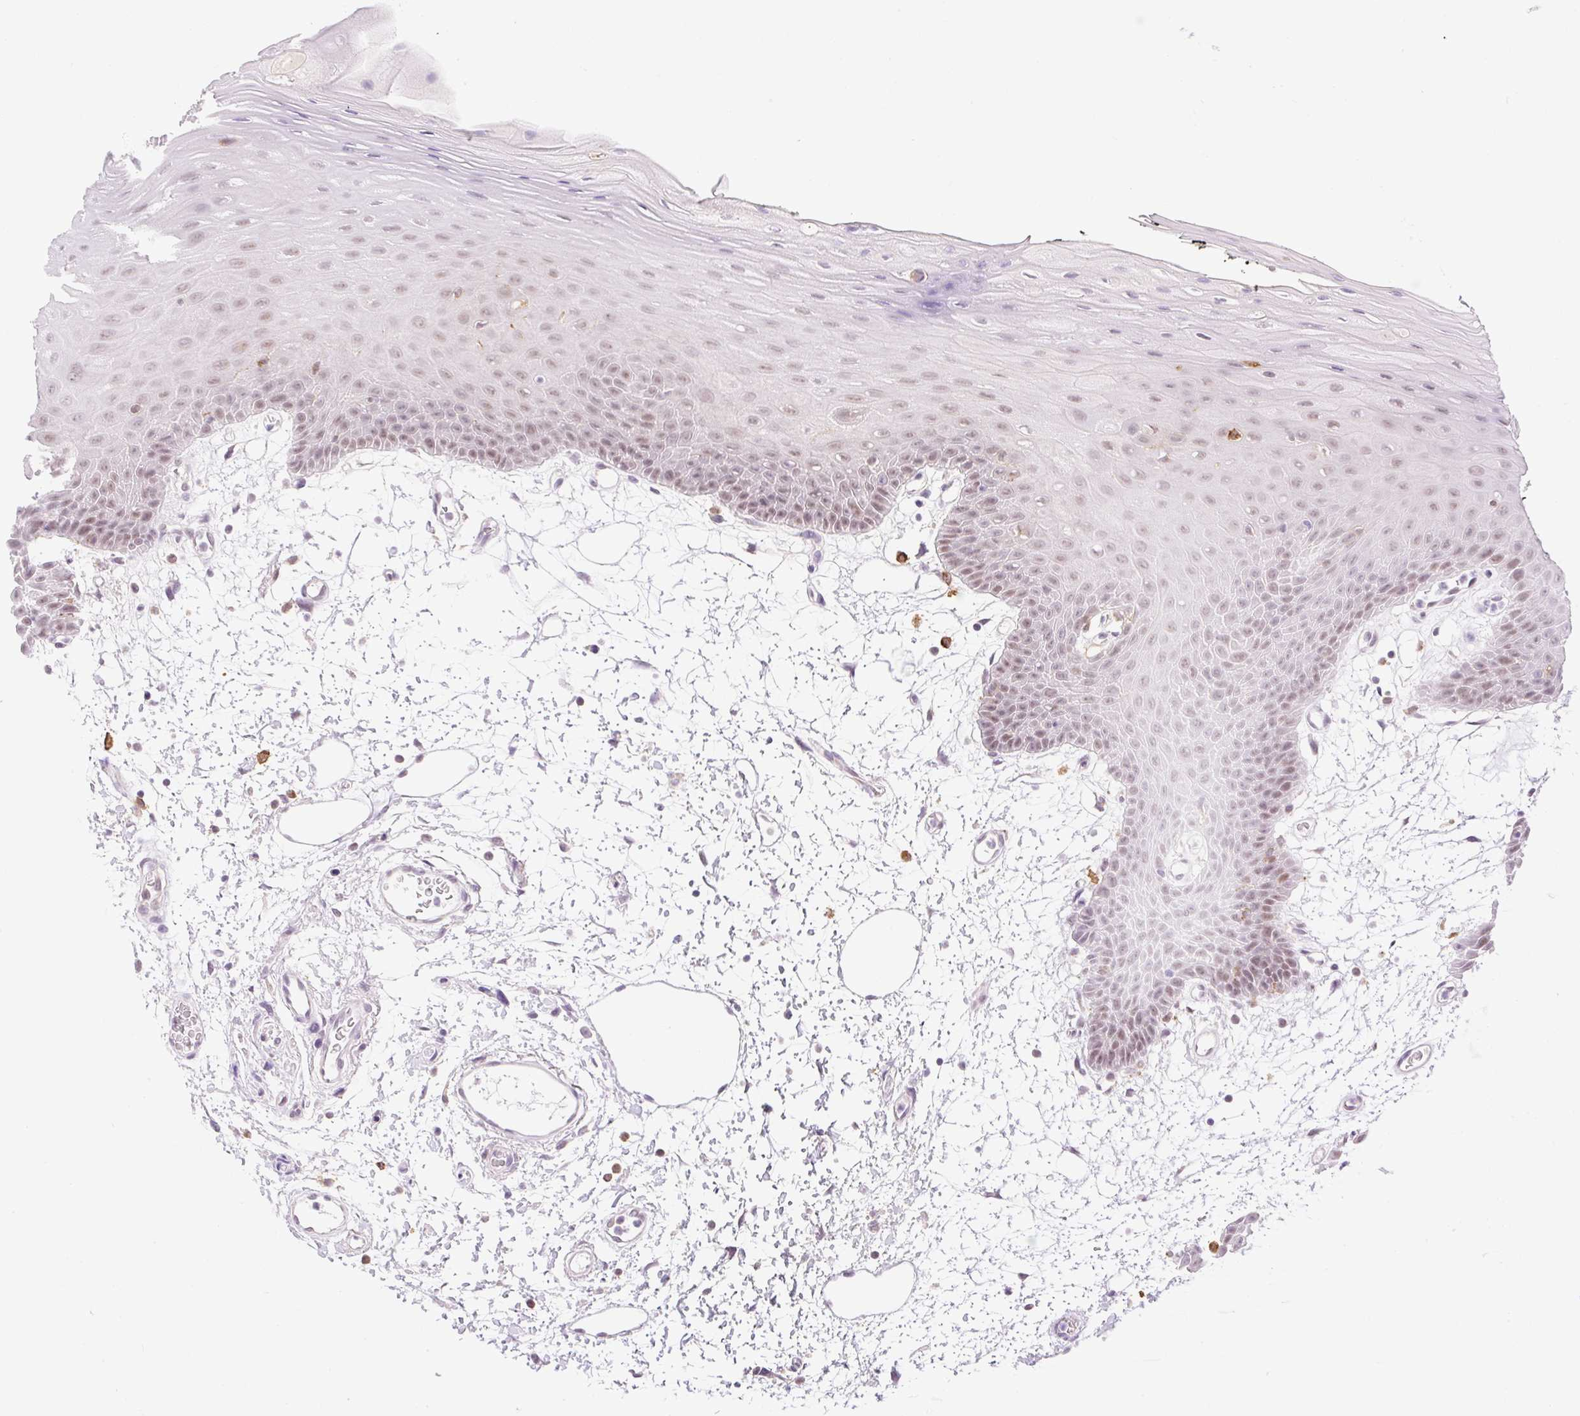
{"staining": {"intensity": "moderate", "quantity": ">75%", "location": "nuclear"}, "tissue": "oral mucosa", "cell_type": "Squamous epithelial cells", "image_type": "normal", "snomed": [{"axis": "morphology", "description": "Normal tissue, NOS"}, {"axis": "topography", "description": "Oral tissue"}], "caption": "IHC micrograph of normal oral mucosa: human oral mucosa stained using immunohistochemistry shows medium levels of moderate protein expression localized specifically in the nuclear of squamous epithelial cells, appearing as a nuclear brown color.", "gene": "PALM3", "patient": {"sex": "female", "age": 59}}